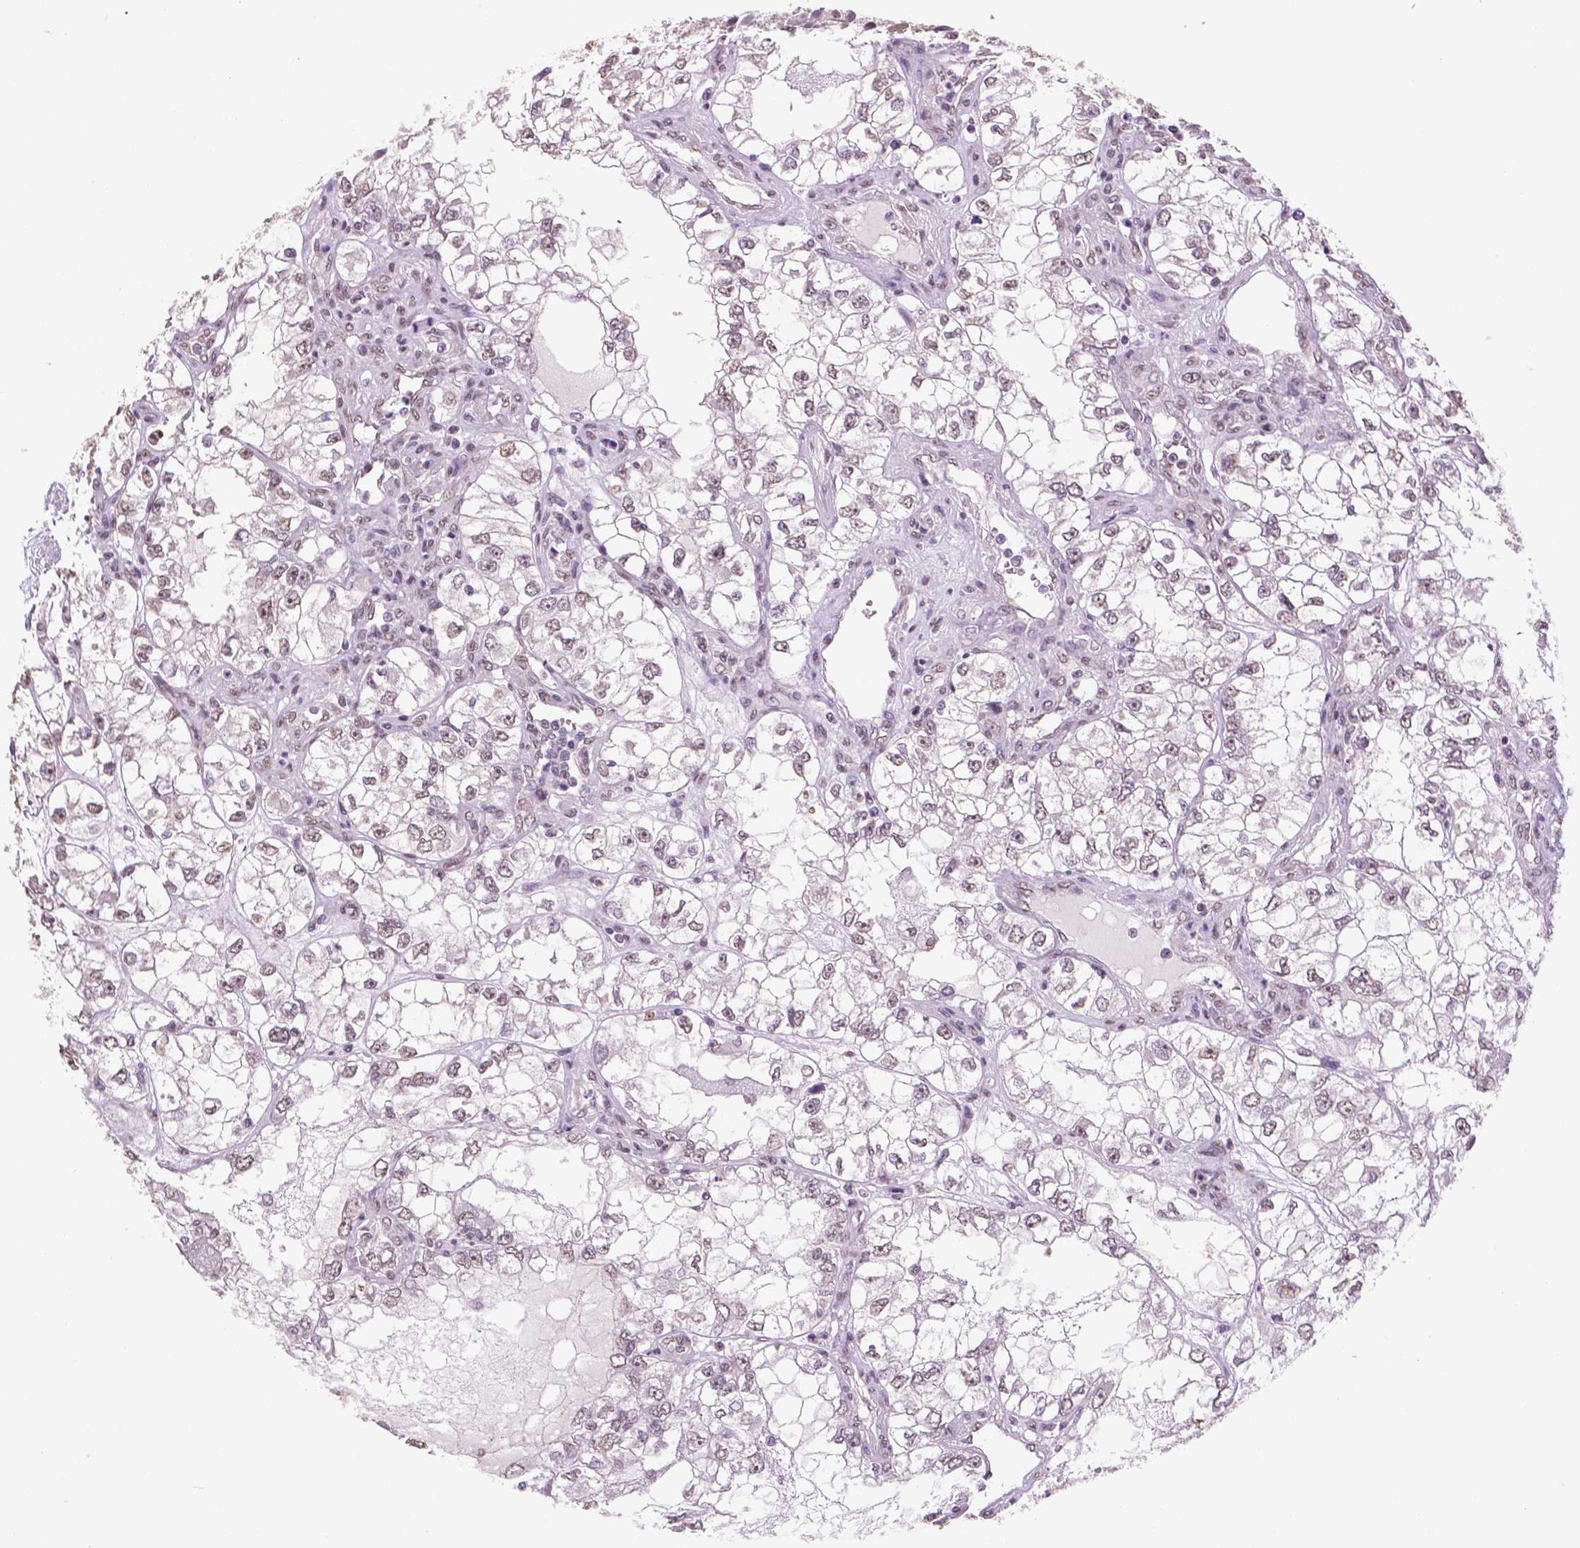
{"staining": {"intensity": "weak", "quantity": "25%-75%", "location": "nuclear"}, "tissue": "renal cancer", "cell_type": "Tumor cells", "image_type": "cancer", "snomed": [{"axis": "morphology", "description": "Adenocarcinoma, NOS"}, {"axis": "topography", "description": "Kidney"}], "caption": "IHC image of human renal cancer stained for a protein (brown), which exhibits low levels of weak nuclear staining in about 25%-75% of tumor cells.", "gene": "IGF2BP1", "patient": {"sex": "female", "age": 59}}